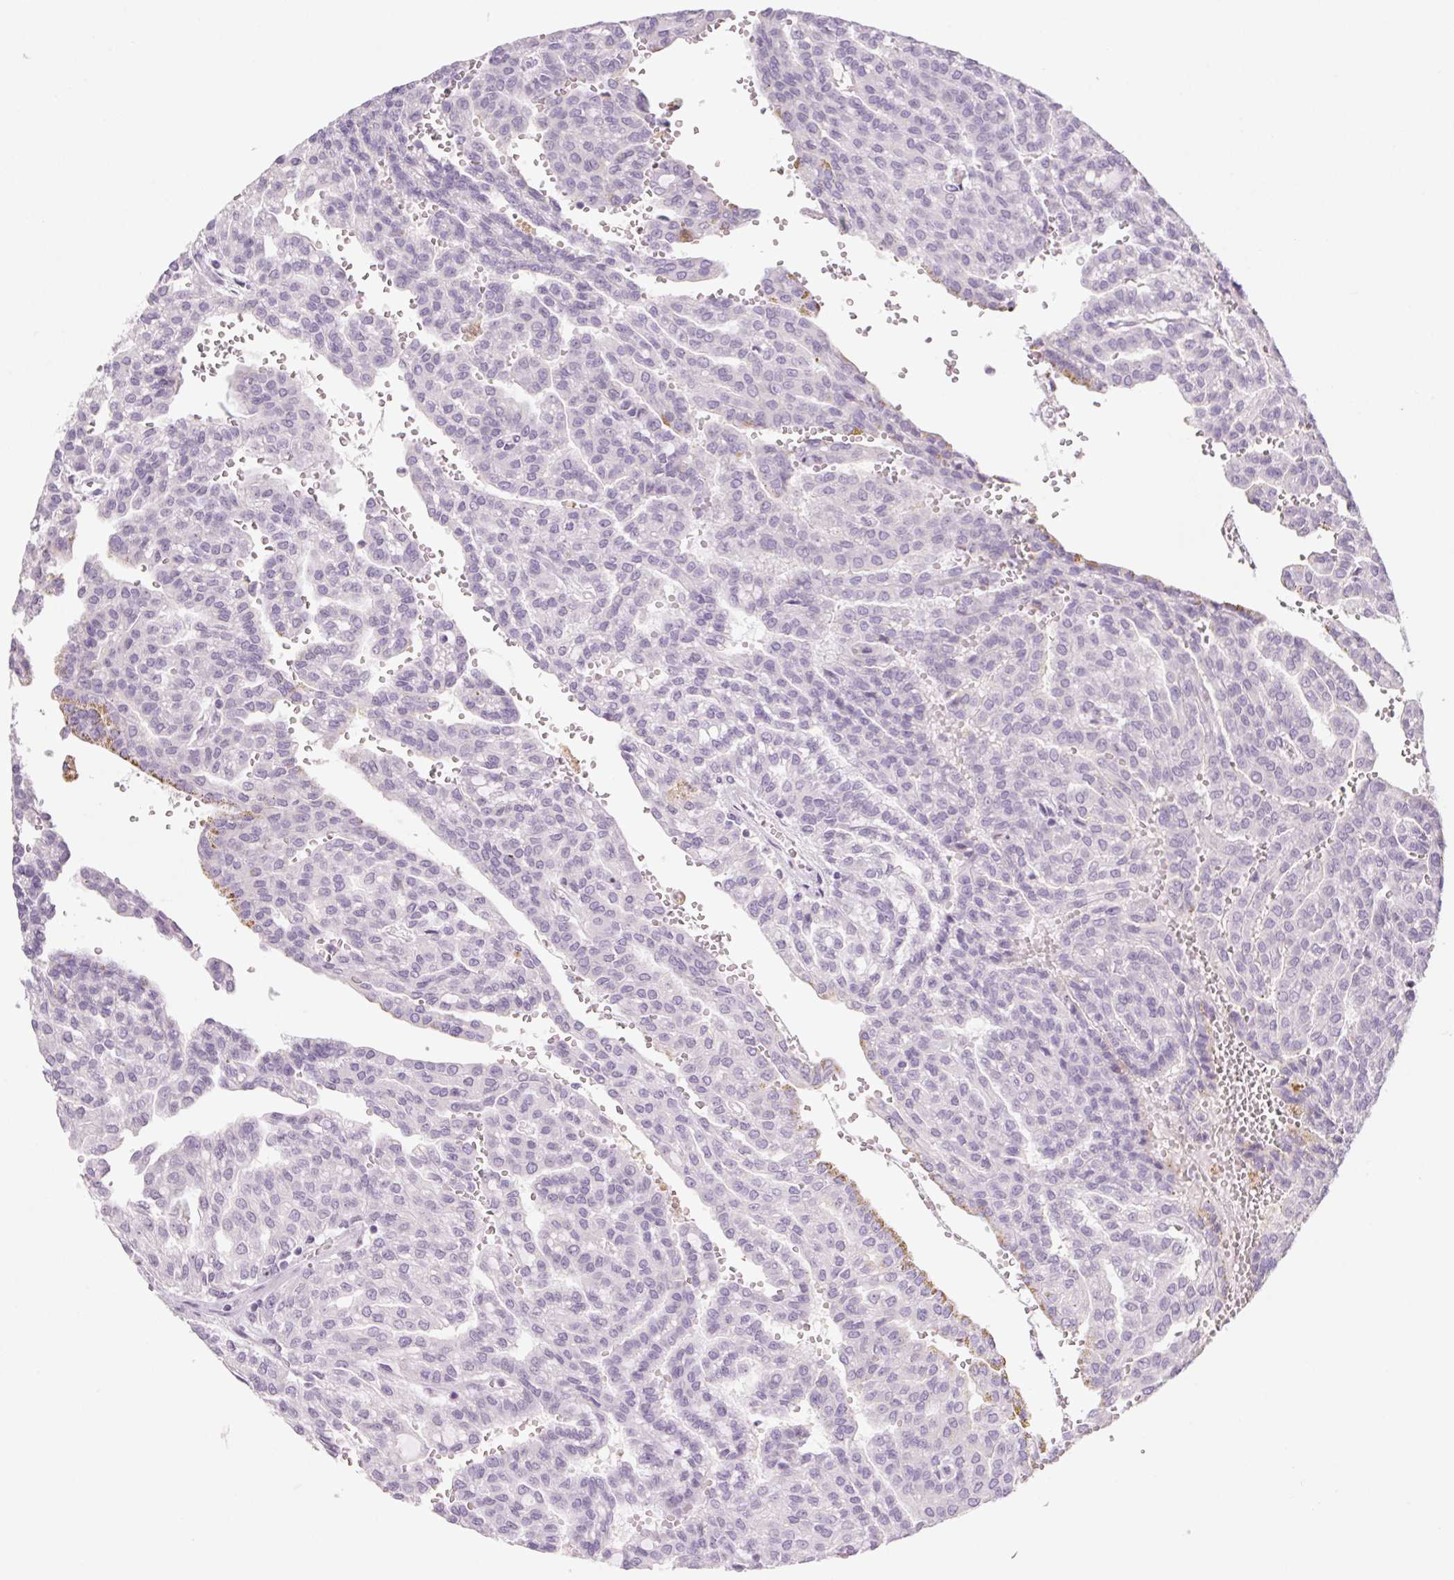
{"staining": {"intensity": "negative", "quantity": "none", "location": "none"}, "tissue": "renal cancer", "cell_type": "Tumor cells", "image_type": "cancer", "snomed": [{"axis": "morphology", "description": "Adenocarcinoma, NOS"}, {"axis": "topography", "description": "Kidney"}], "caption": "Immunohistochemistry photomicrograph of human renal cancer stained for a protein (brown), which demonstrates no positivity in tumor cells.", "gene": "KRT1", "patient": {"sex": "male", "age": 63}}